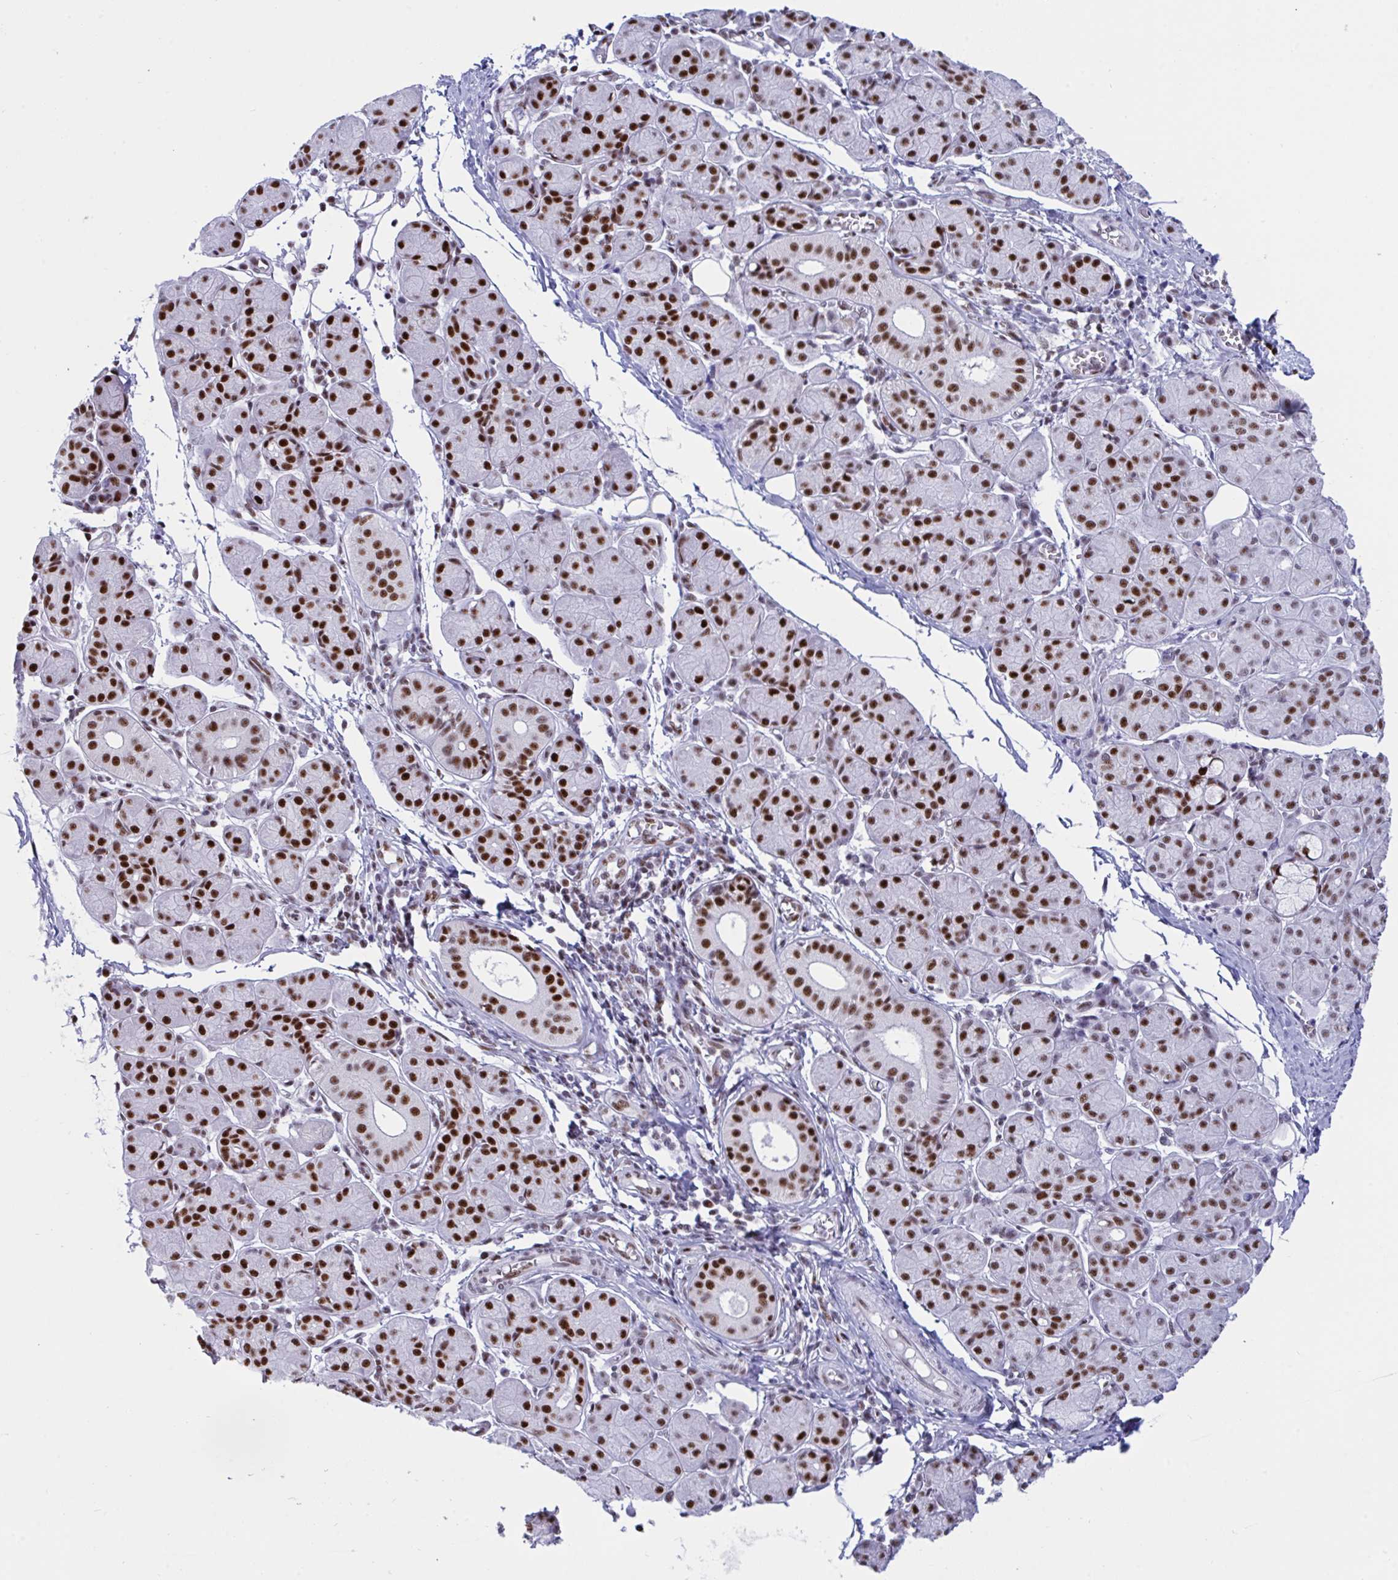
{"staining": {"intensity": "strong", "quantity": ">75%", "location": "nuclear"}, "tissue": "salivary gland", "cell_type": "Glandular cells", "image_type": "normal", "snomed": [{"axis": "morphology", "description": "Normal tissue, NOS"}, {"axis": "morphology", "description": "Inflammation, NOS"}, {"axis": "topography", "description": "Lymph node"}, {"axis": "topography", "description": "Salivary gland"}], "caption": "IHC staining of benign salivary gland, which exhibits high levels of strong nuclear positivity in about >75% of glandular cells indicating strong nuclear protein staining. The staining was performed using DAB (brown) for protein detection and nuclei were counterstained in hematoxylin (blue).", "gene": "IKZF2", "patient": {"sex": "male", "age": 3}}